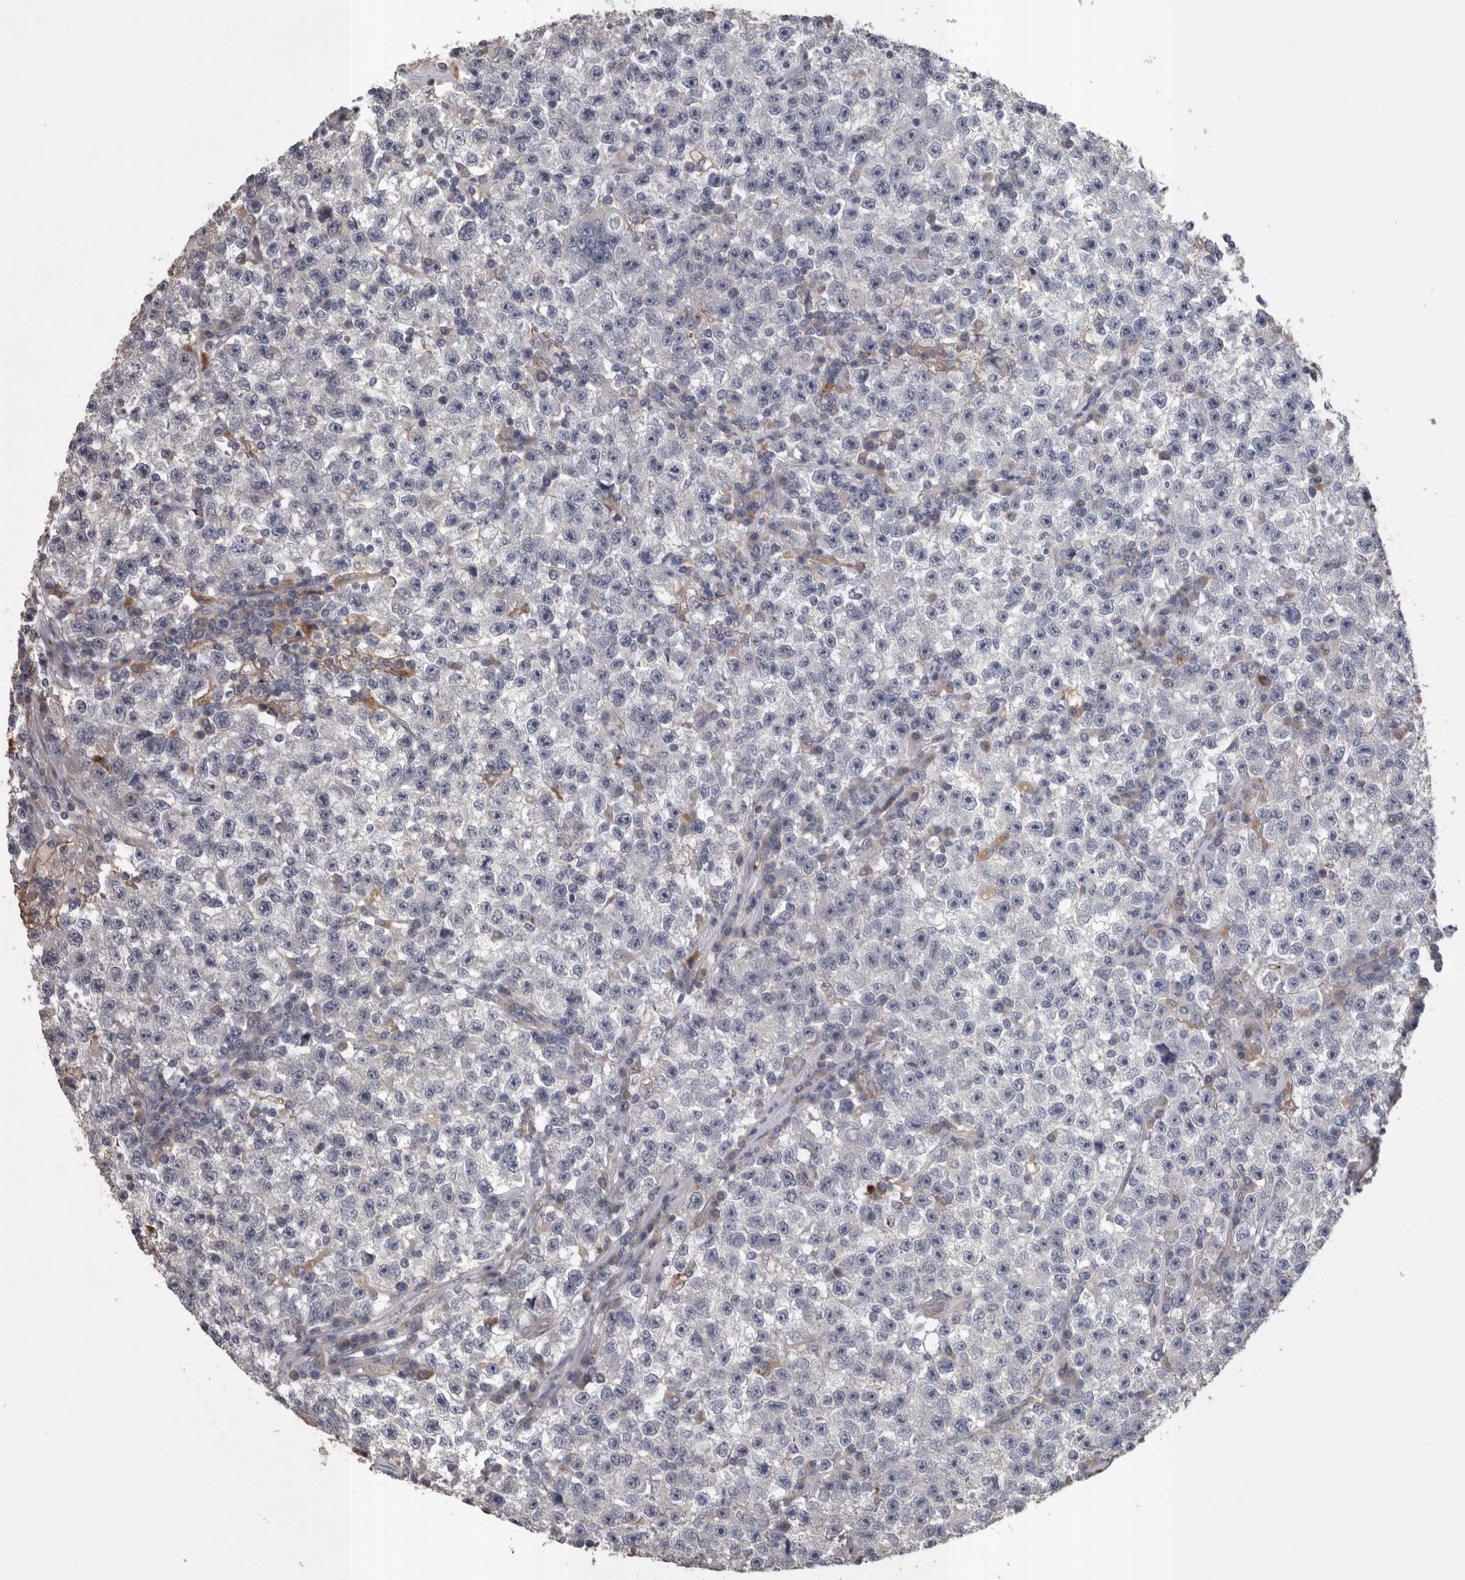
{"staining": {"intensity": "negative", "quantity": "none", "location": "none"}, "tissue": "testis cancer", "cell_type": "Tumor cells", "image_type": "cancer", "snomed": [{"axis": "morphology", "description": "Seminoma, NOS"}, {"axis": "topography", "description": "Testis"}], "caption": "IHC photomicrograph of seminoma (testis) stained for a protein (brown), which displays no staining in tumor cells. (Stains: DAB (3,3'-diaminobenzidine) immunohistochemistry with hematoxylin counter stain, Microscopy: brightfield microscopy at high magnification).", "gene": "STC1", "patient": {"sex": "male", "age": 22}}